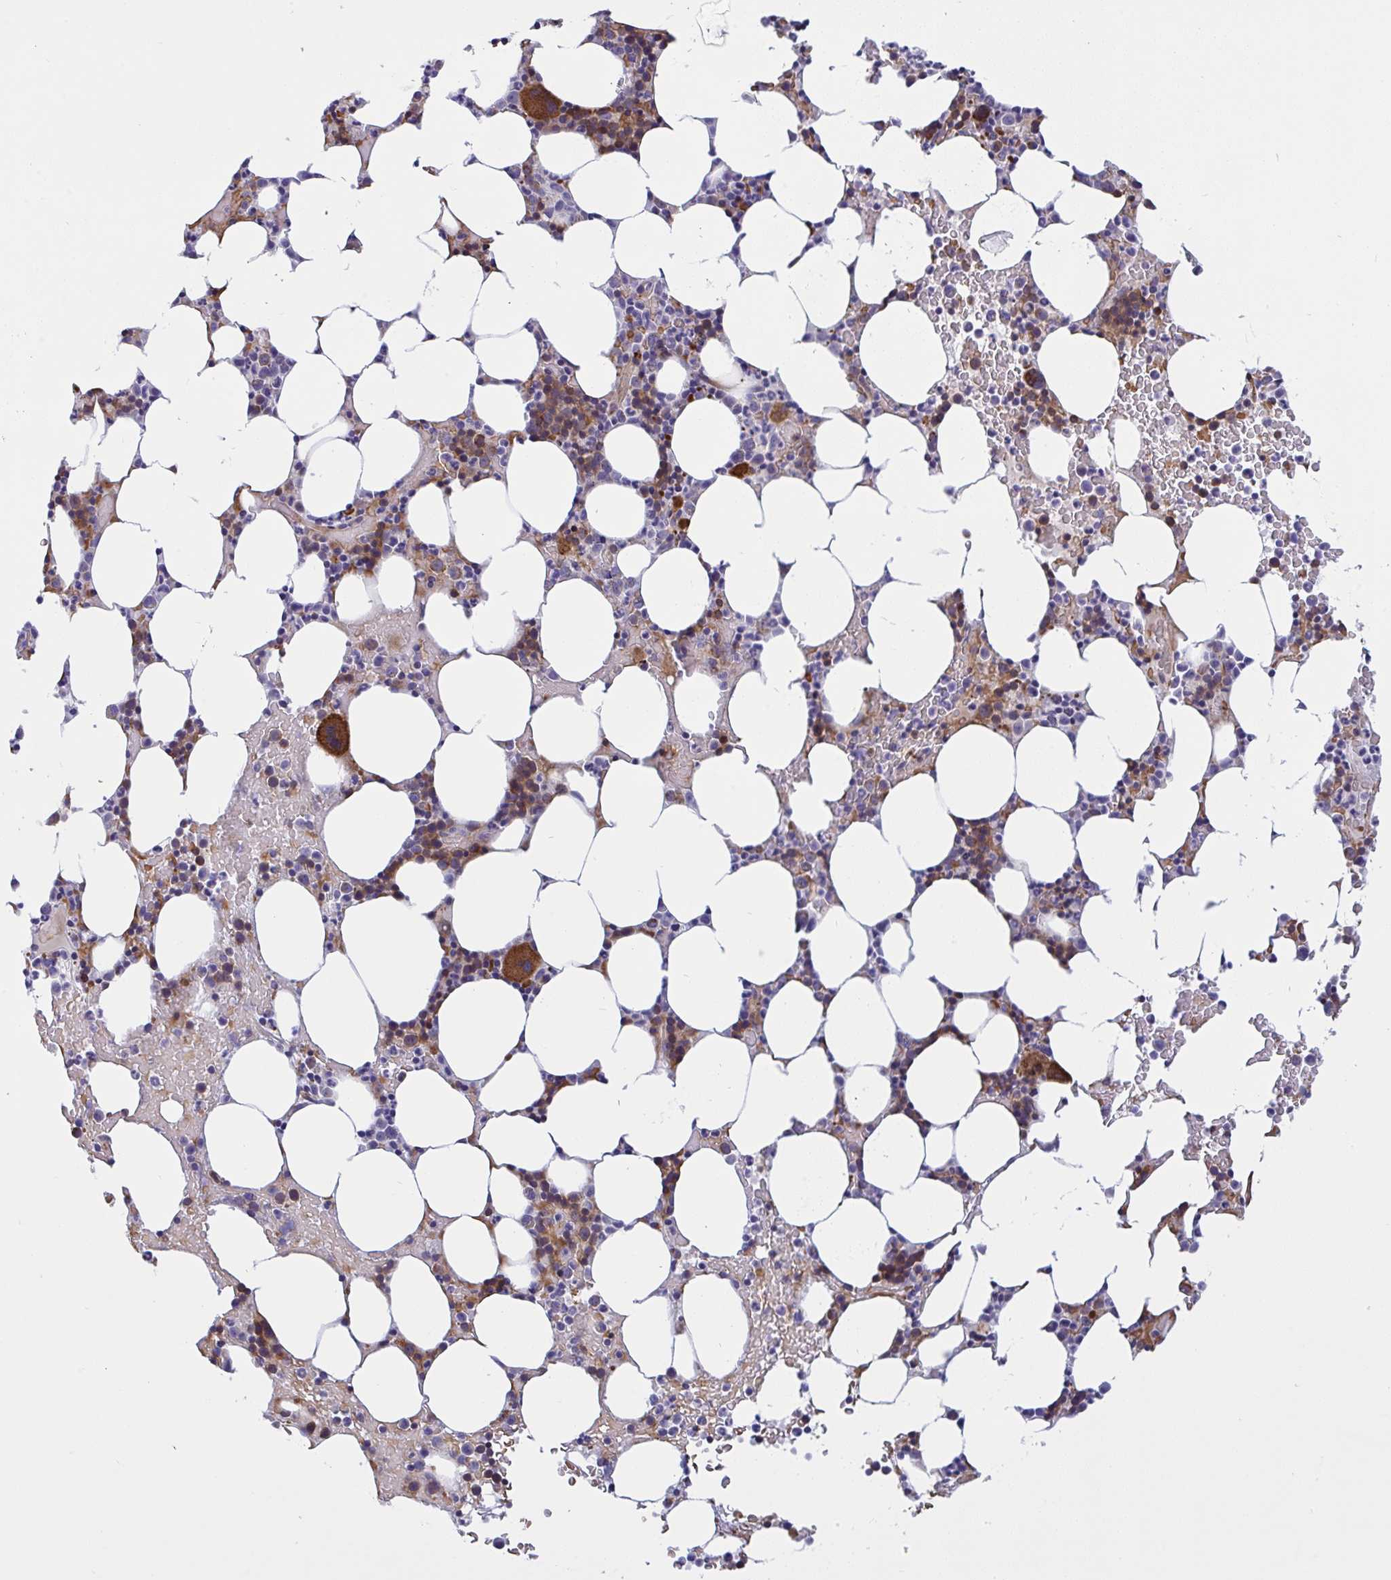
{"staining": {"intensity": "moderate", "quantity": "25%-75%", "location": "cytoplasmic/membranous"}, "tissue": "bone marrow", "cell_type": "Hematopoietic cells", "image_type": "normal", "snomed": [{"axis": "morphology", "description": "Normal tissue, NOS"}, {"axis": "topography", "description": "Bone marrow"}], "caption": "A medium amount of moderate cytoplasmic/membranous positivity is identified in approximately 25%-75% of hematopoietic cells in normal bone marrow.", "gene": "NTN1", "patient": {"sex": "female", "age": 62}}